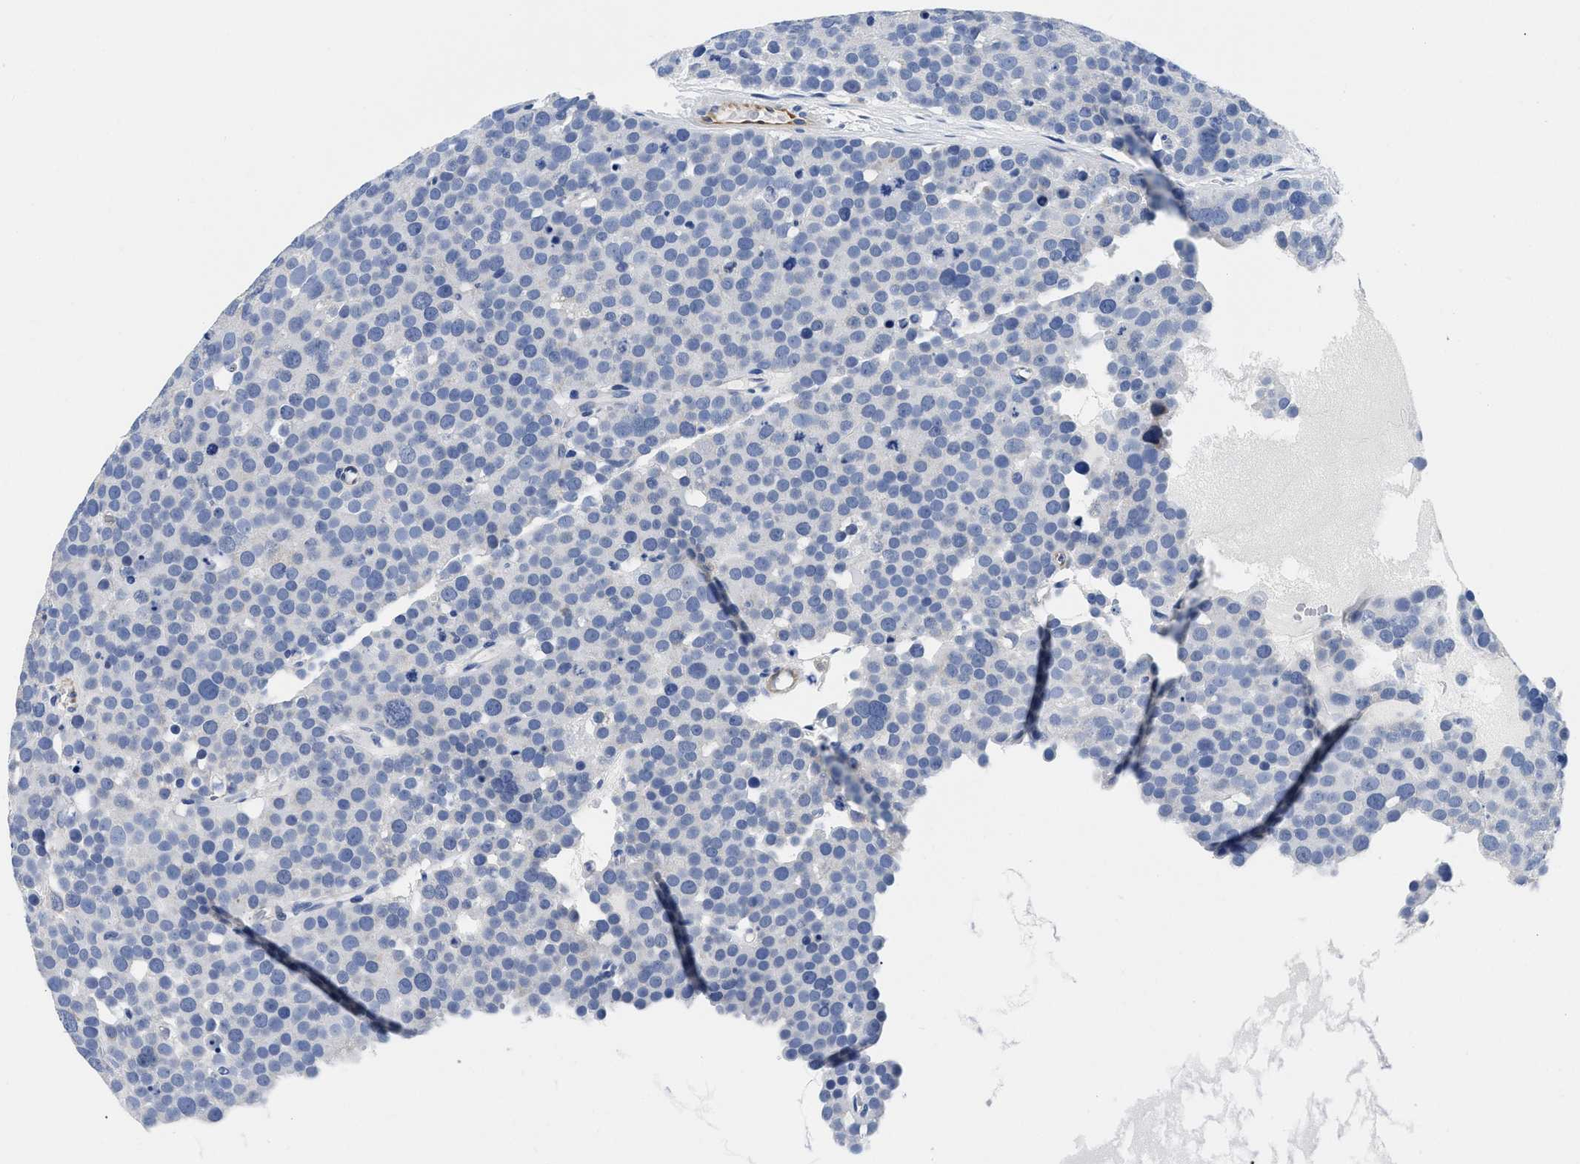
{"staining": {"intensity": "negative", "quantity": "none", "location": "none"}, "tissue": "testis cancer", "cell_type": "Tumor cells", "image_type": "cancer", "snomed": [{"axis": "morphology", "description": "Seminoma, NOS"}, {"axis": "topography", "description": "Testis"}], "caption": "Protein analysis of seminoma (testis) demonstrates no significant positivity in tumor cells.", "gene": "SLC35F1", "patient": {"sex": "male", "age": 71}}